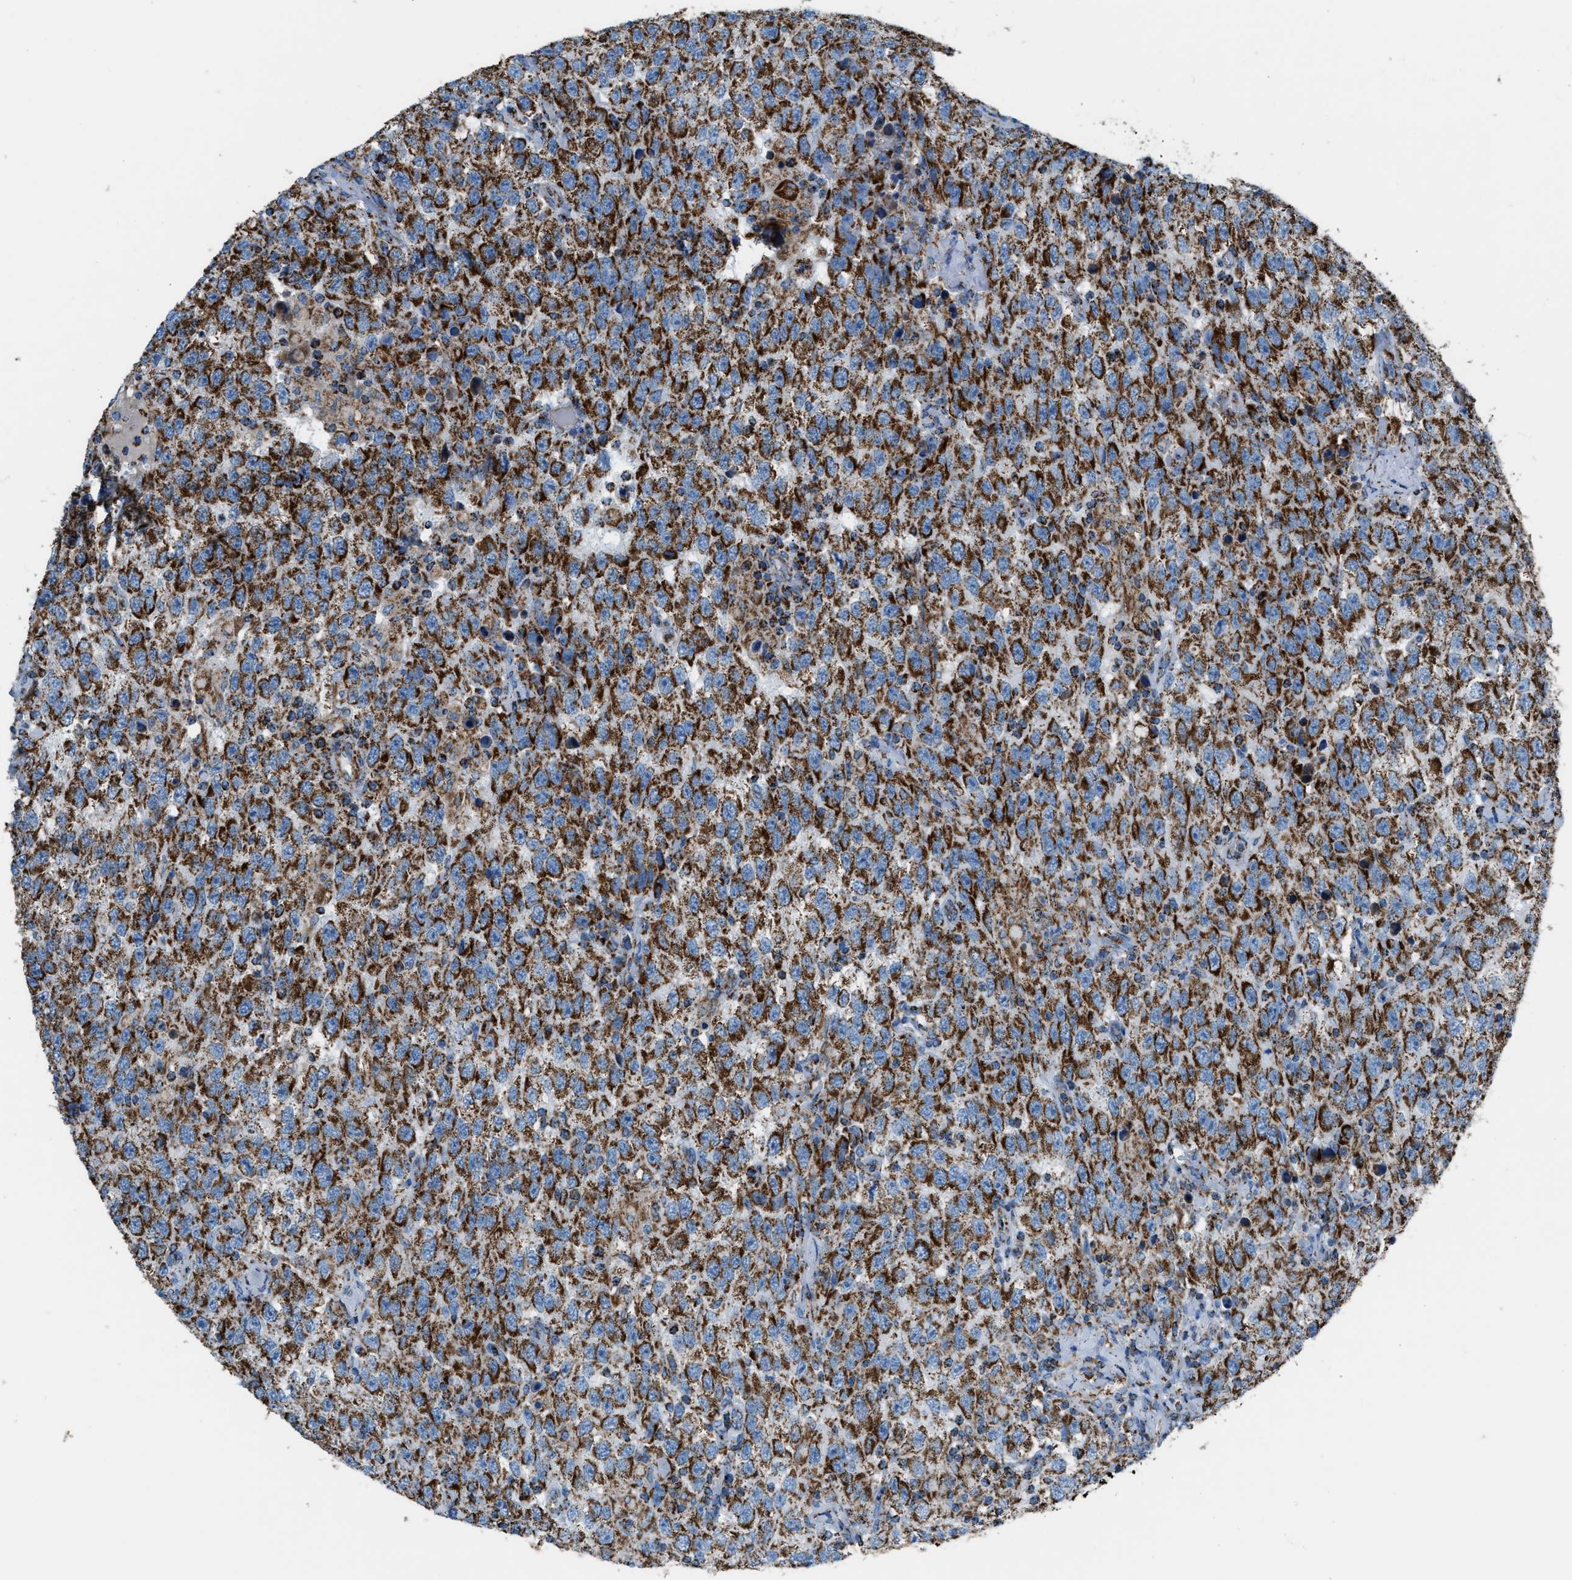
{"staining": {"intensity": "strong", "quantity": ">75%", "location": "cytoplasmic/membranous"}, "tissue": "testis cancer", "cell_type": "Tumor cells", "image_type": "cancer", "snomed": [{"axis": "morphology", "description": "Seminoma, NOS"}, {"axis": "topography", "description": "Testis"}], "caption": "Protein analysis of testis cancer (seminoma) tissue shows strong cytoplasmic/membranous staining in about >75% of tumor cells. (DAB IHC, brown staining for protein, blue staining for nuclei).", "gene": "MDH2", "patient": {"sex": "male", "age": 41}}